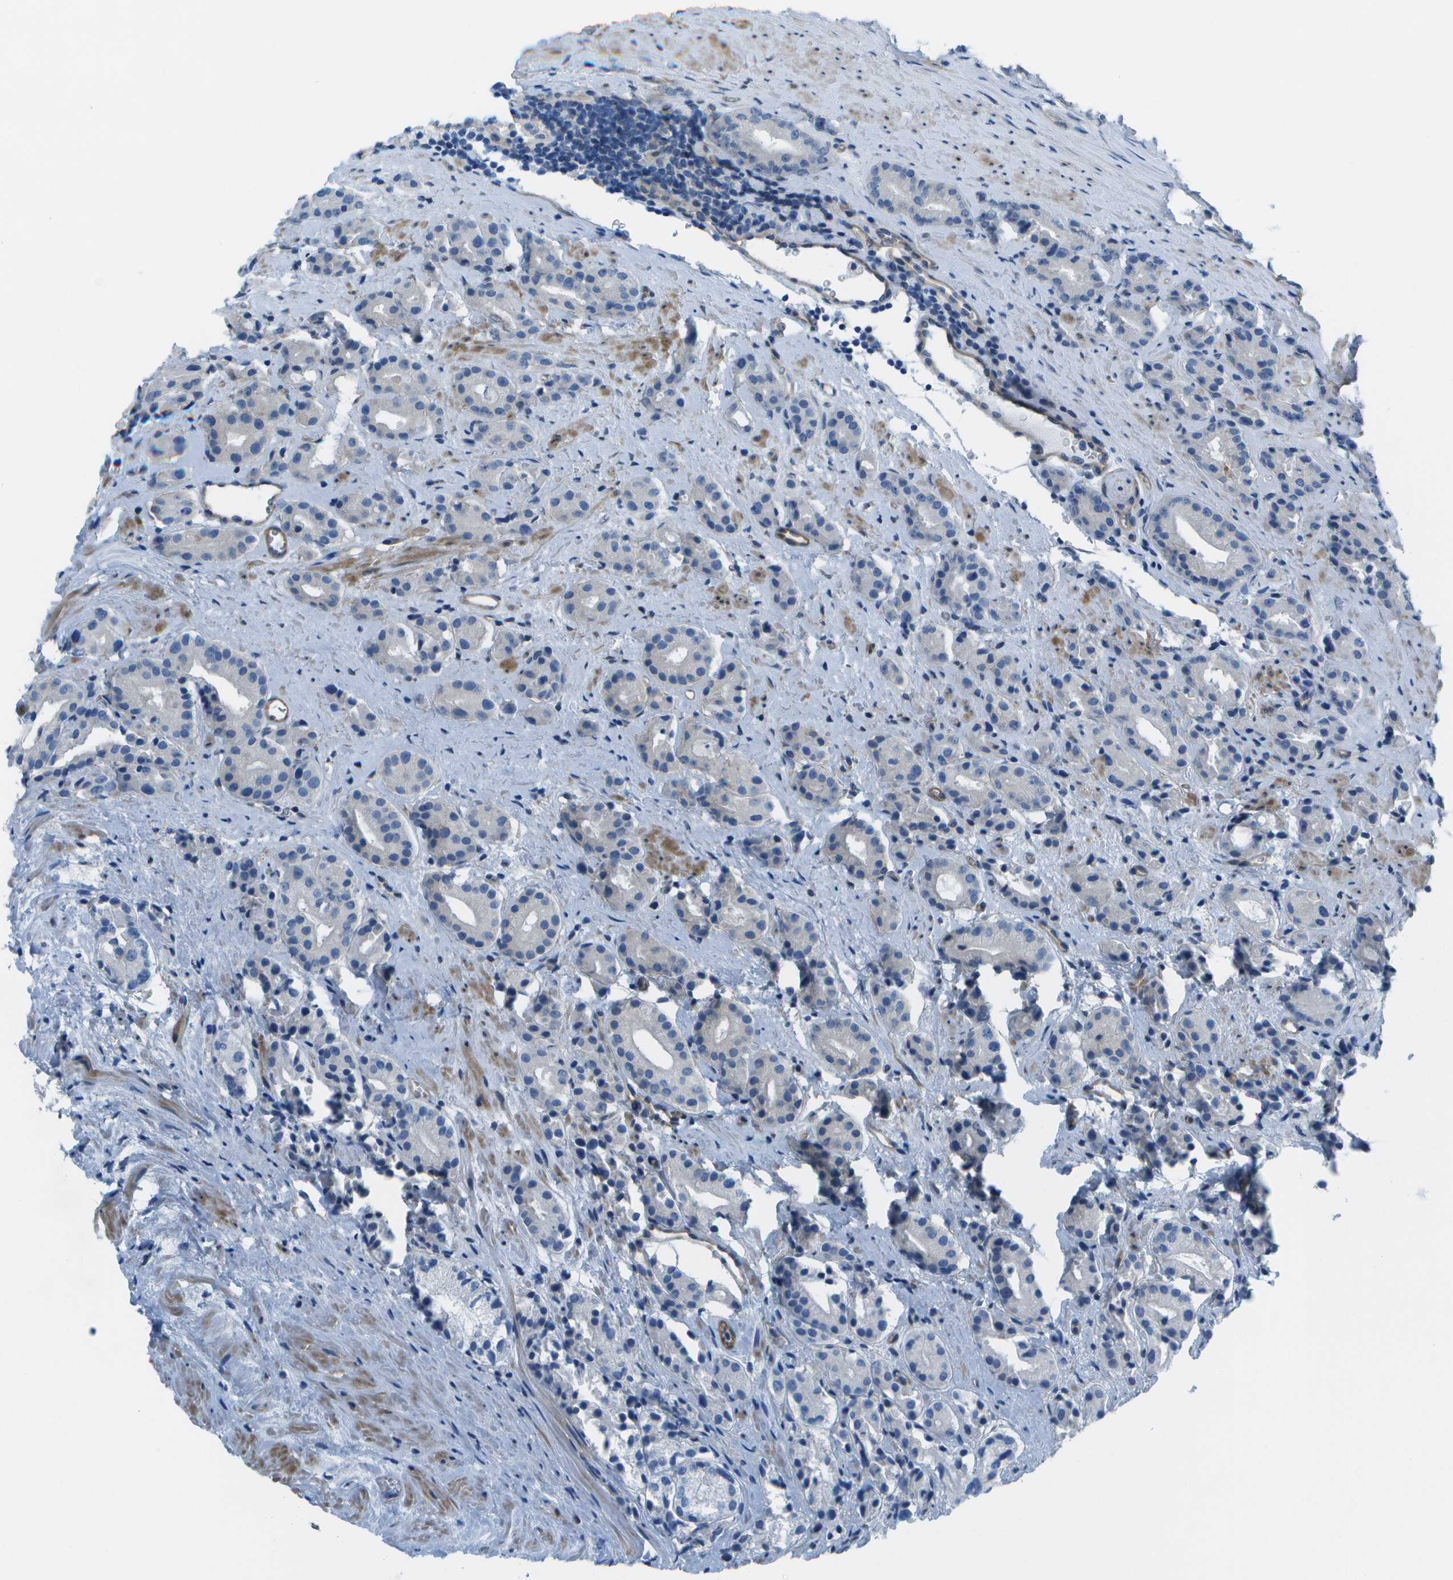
{"staining": {"intensity": "negative", "quantity": "none", "location": "none"}, "tissue": "prostate cancer", "cell_type": "Tumor cells", "image_type": "cancer", "snomed": [{"axis": "morphology", "description": "Normal tissue, NOS"}, {"axis": "morphology", "description": "Adenocarcinoma, High grade"}, {"axis": "topography", "description": "Prostate"}, {"axis": "topography", "description": "Seminal veicle"}], "caption": "DAB immunohistochemical staining of human prostate cancer demonstrates no significant staining in tumor cells.", "gene": "SORBS3", "patient": {"sex": "male", "age": 55}}